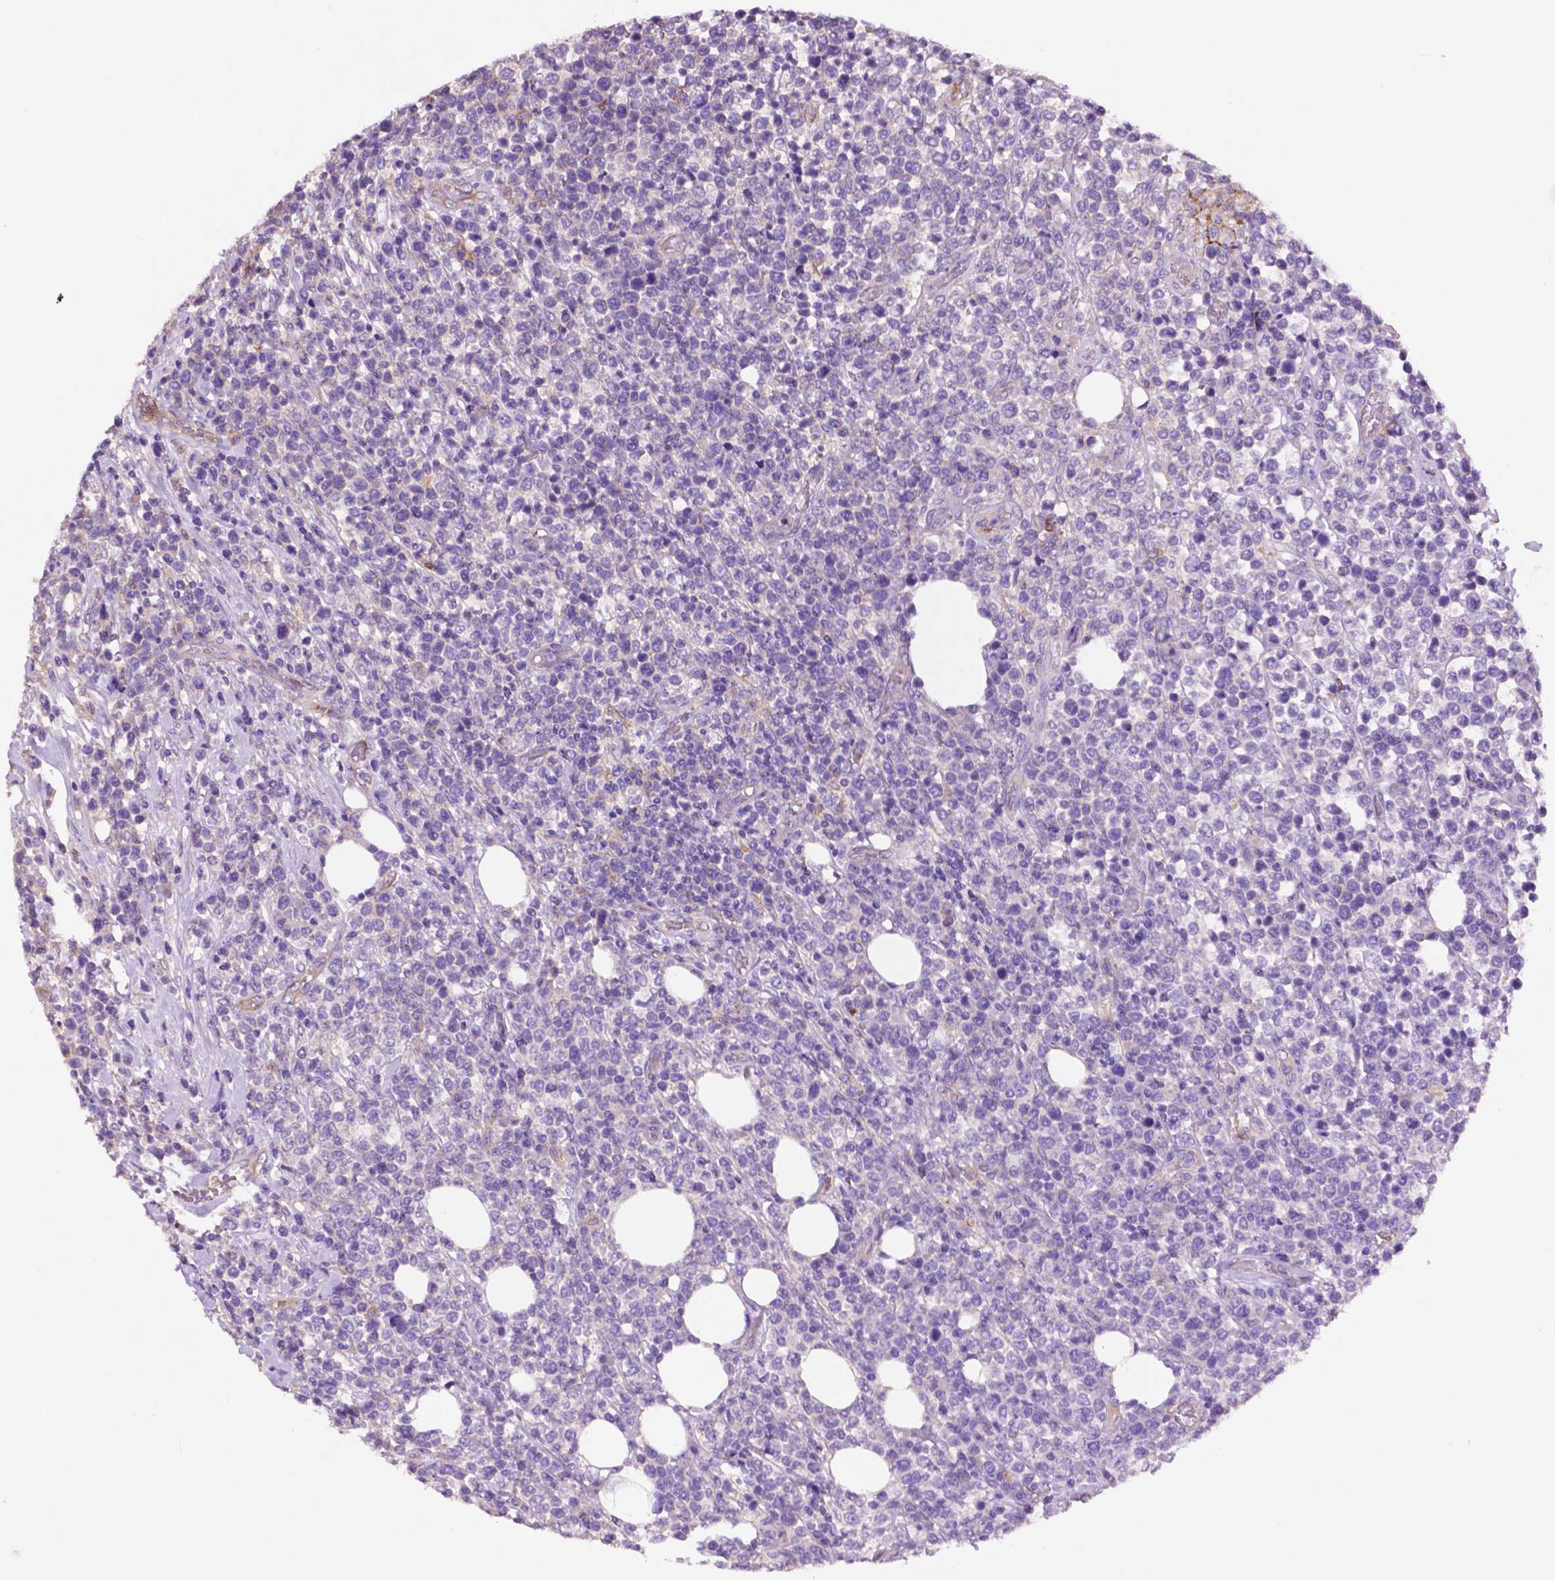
{"staining": {"intensity": "negative", "quantity": "none", "location": "none"}, "tissue": "lymphoma", "cell_type": "Tumor cells", "image_type": "cancer", "snomed": [{"axis": "morphology", "description": "Malignant lymphoma, non-Hodgkin's type, High grade"}, {"axis": "topography", "description": "Soft tissue"}], "caption": "The IHC image has no significant staining in tumor cells of lymphoma tissue.", "gene": "GDPD5", "patient": {"sex": "female", "age": 56}}